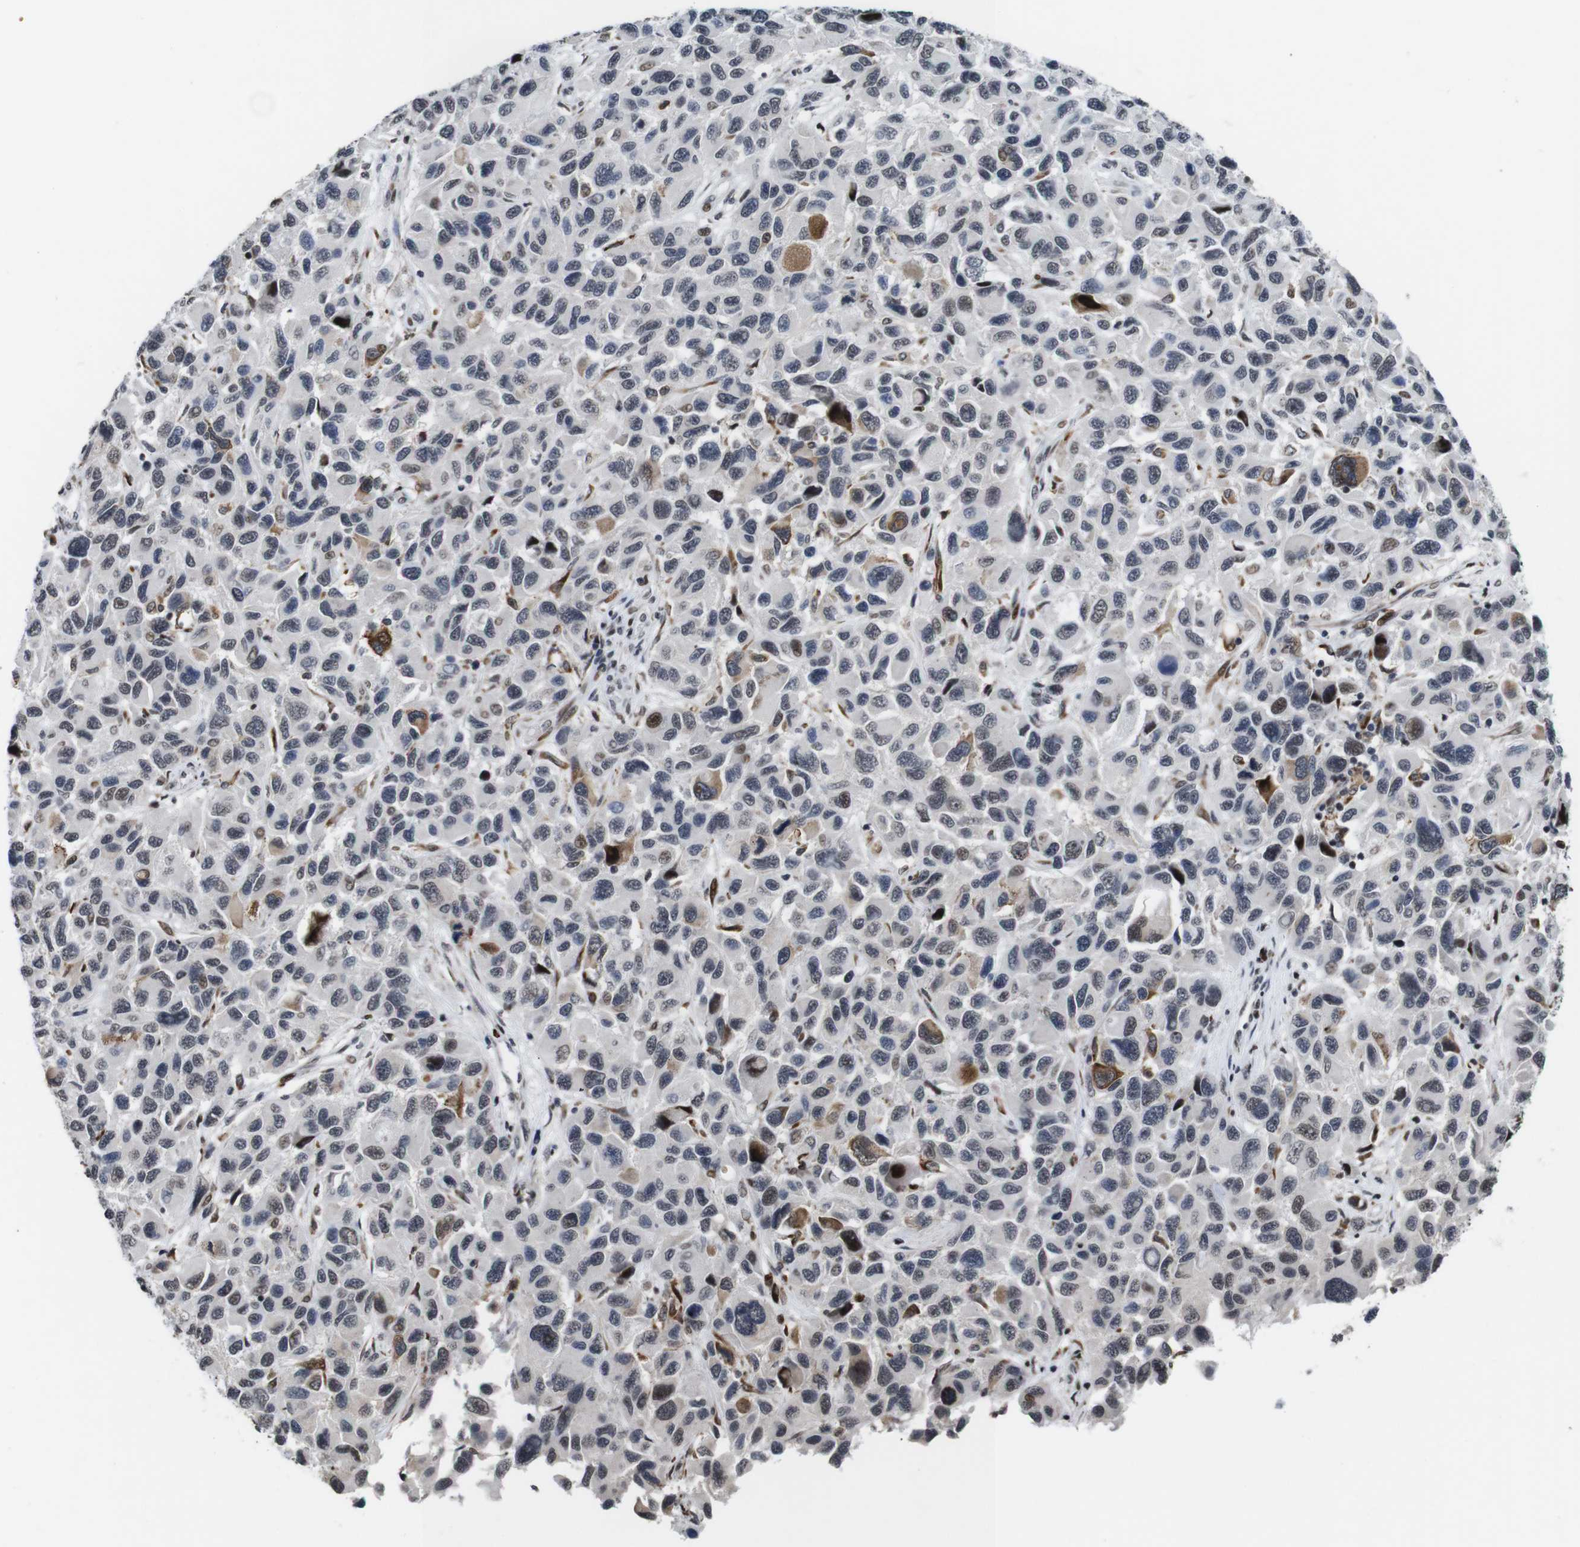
{"staining": {"intensity": "weak", "quantity": "25%-75%", "location": "nuclear"}, "tissue": "melanoma", "cell_type": "Tumor cells", "image_type": "cancer", "snomed": [{"axis": "morphology", "description": "Malignant melanoma, NOS"}, {"axis": "topography", "description": "Skin"}], "caption": "Melanoma stained for a protein (brown) reveals weak nuclear positive staining in about 25%-75% of tumor cells.", "gene": "EIF4G1", "patient": {"sex": "male", "age": 53}}